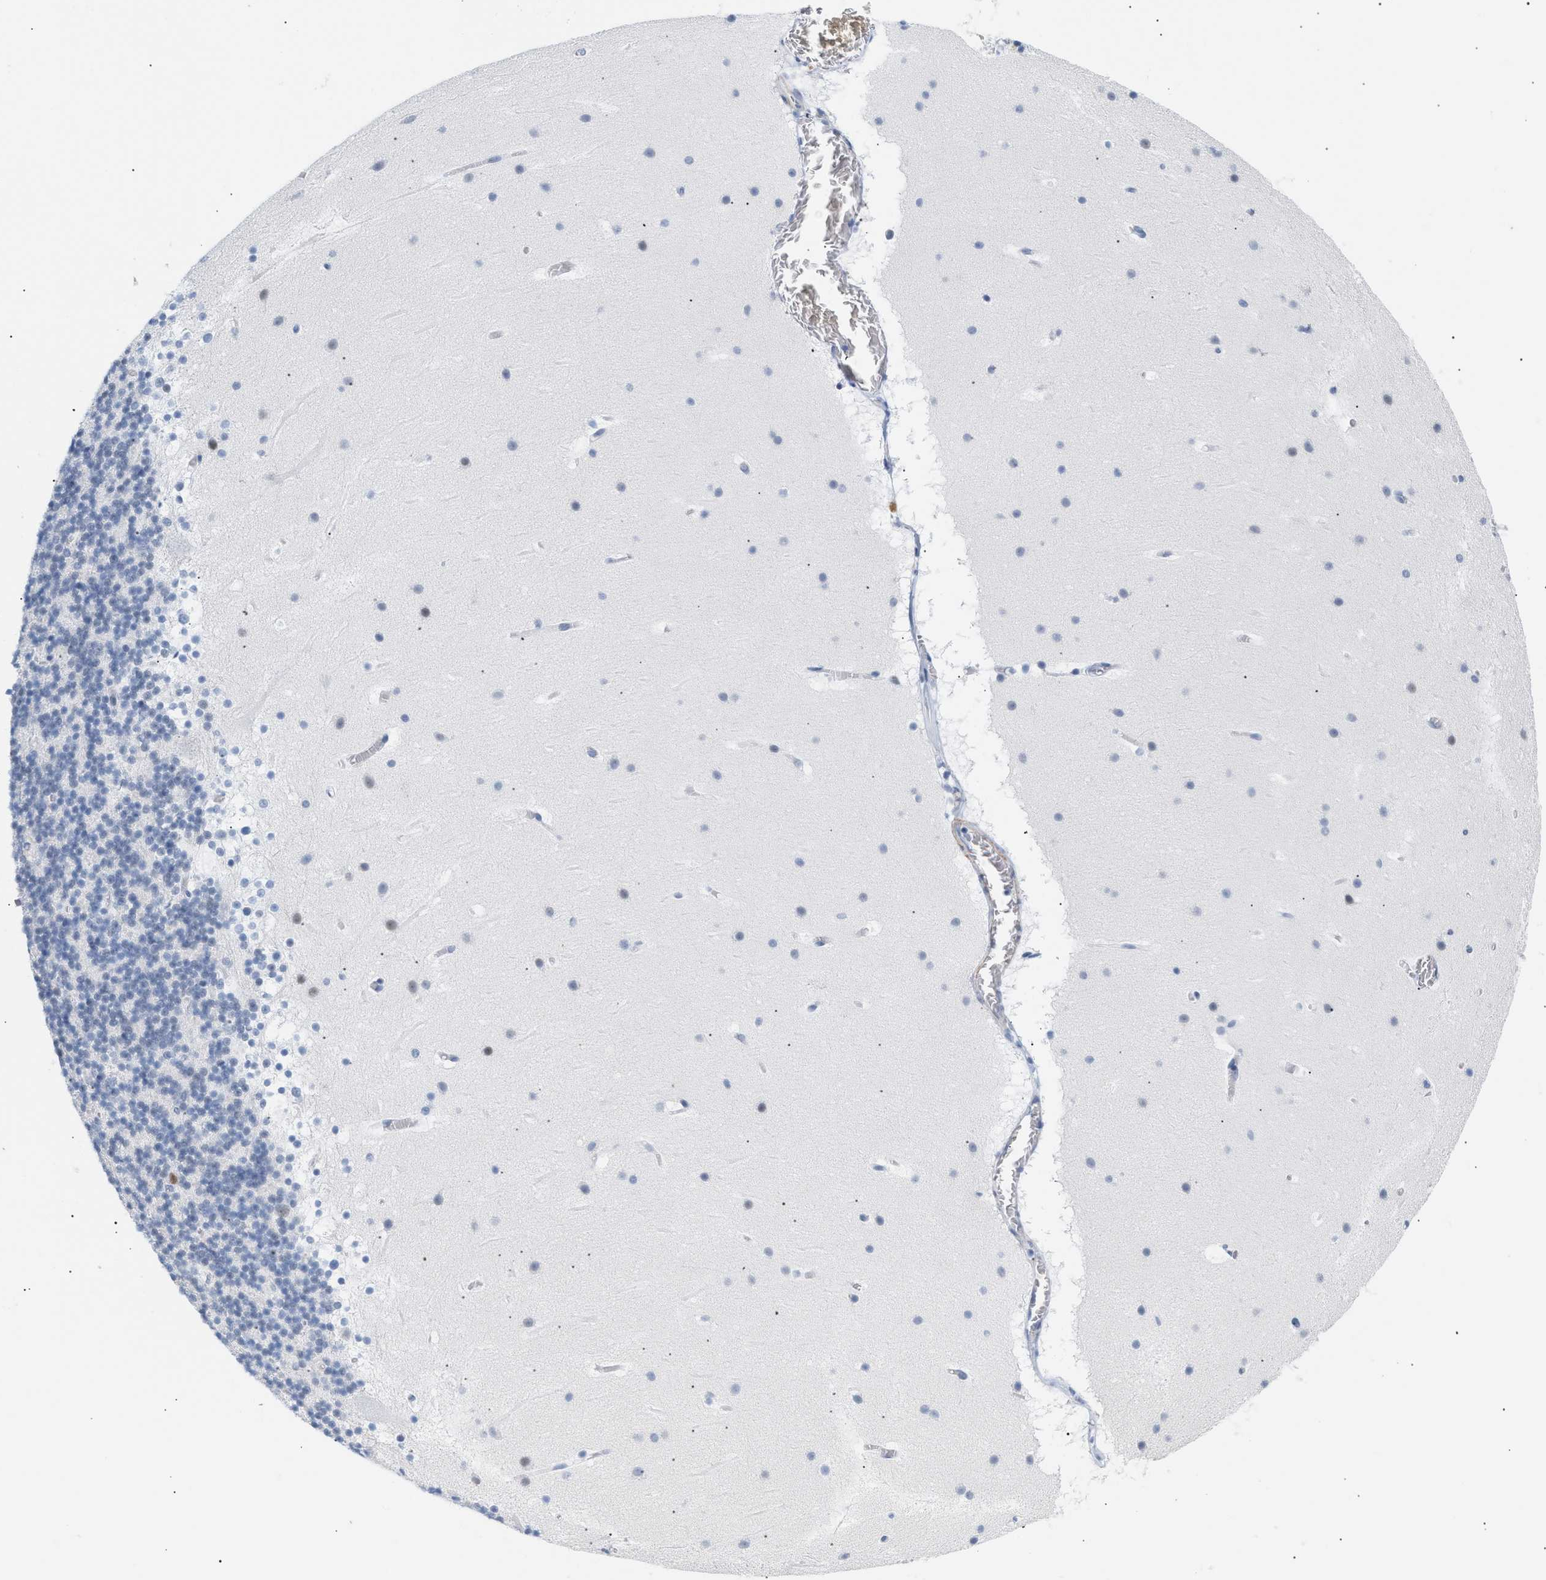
{"staining": {"intensity": "negative", "quantity": "none", "location": "none"}, "tissue": "cerebellum", "cell_type": "Cells in granular layer", "image_type": "normal", "snomed": [{"axis": "morphology", "description": "Normal tissue, NOS"}, {"axis": "topography", "description": "Cerebellum"}], "caption": "This photomicrograph is of normal cerebellum stained with immunohistochemistry (IHC) to label a protein in brown with the nuclei are counter-stained blue. There is no staining in cells in granular layer. (DAB immunohistochemistry (IHC), high magnification).", "gene": "ELN", "patient": {"sex": "male", "age": 45}}